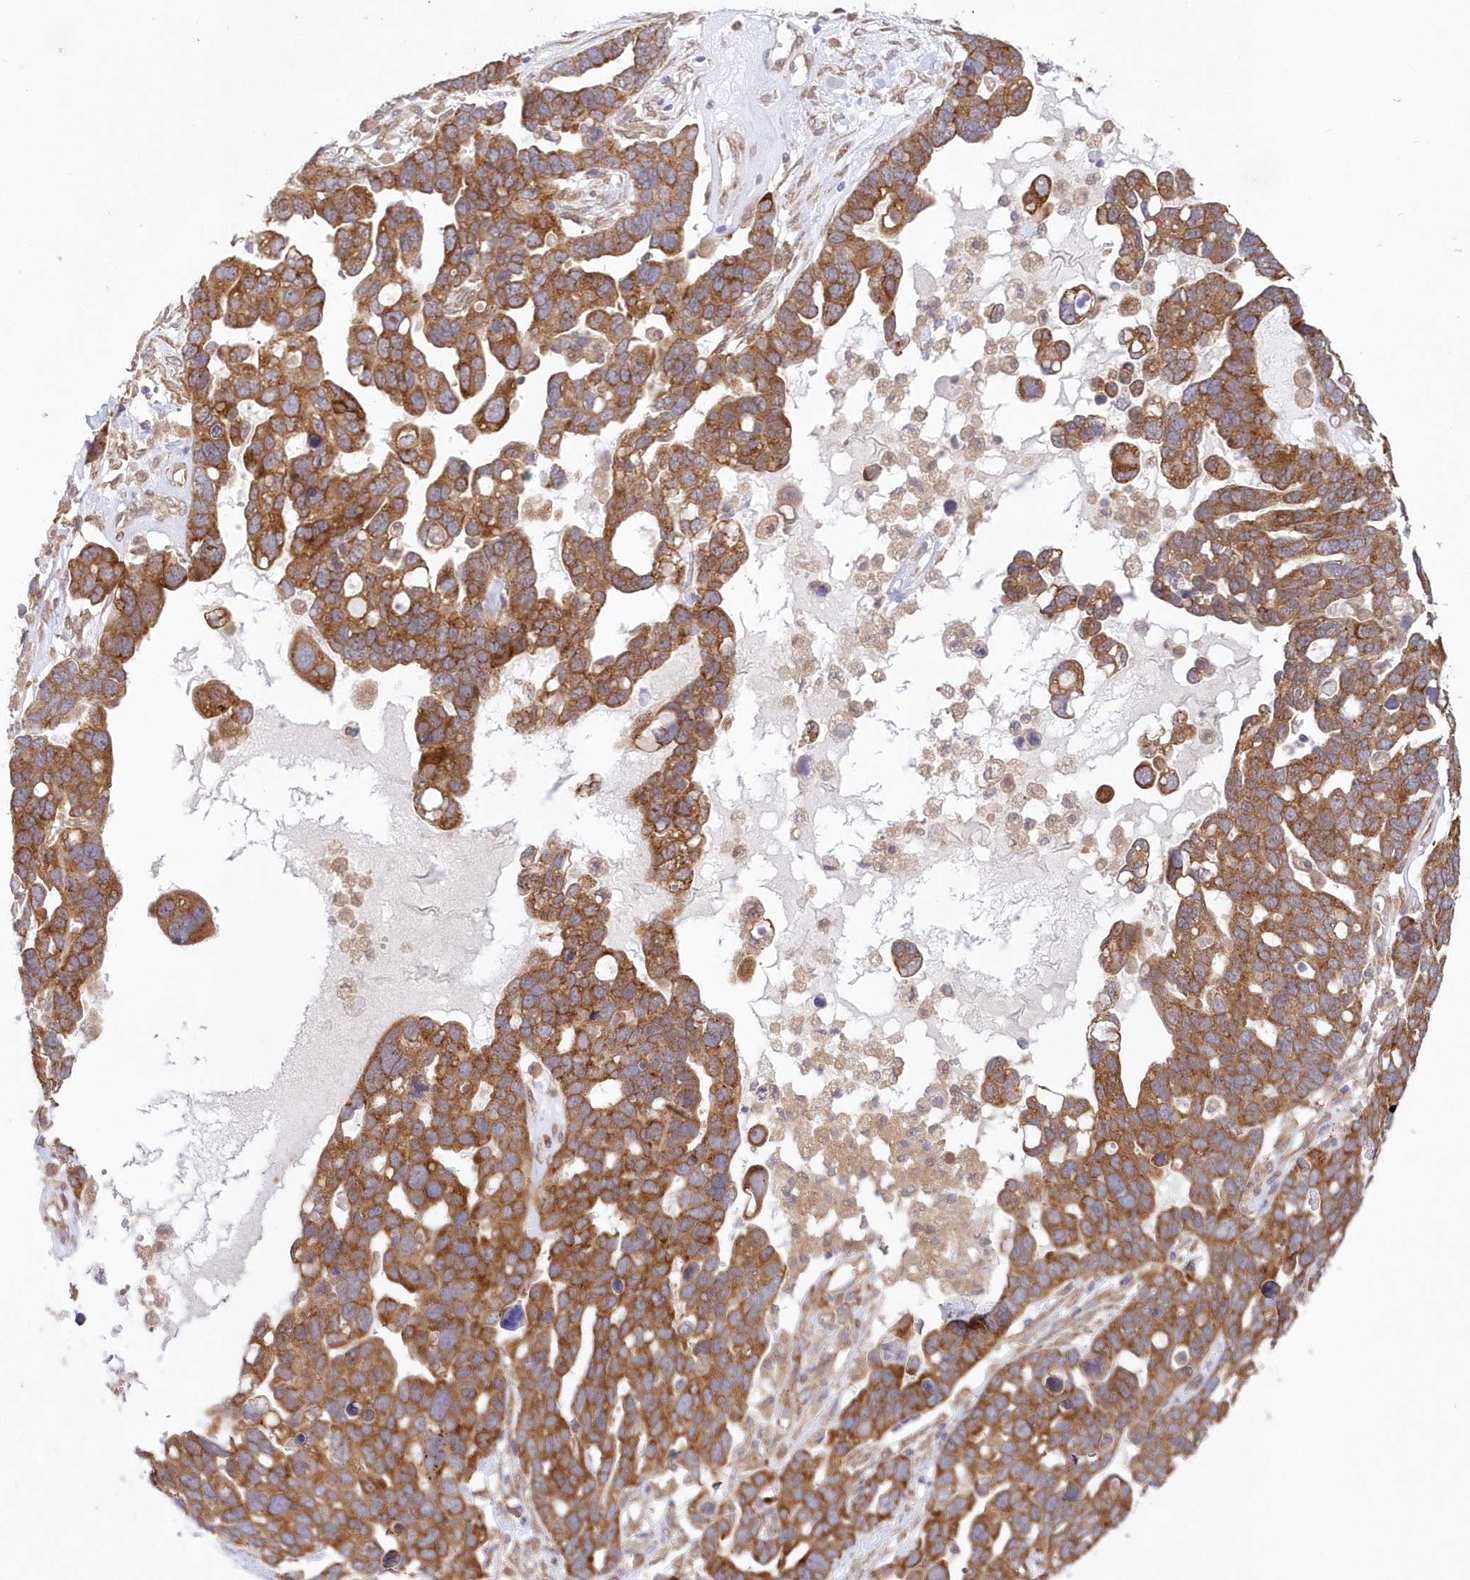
{"staining": {"intensity": "strong", "quantity": ">75%", "location": "cytoplasmic/membranous"}, "tissue": "ovarian cancer", "cell_type": "Tumor cells", "image_type": "cancer", "snomed": [{"axis": "morphology", "description": "Cystadenocarcinoma, serous, NOS"}, {"axis": "topography", "description": "Ovary"}], "caption": "Human serous cystadenocarcinoma (ovarian) stained with a brown dye displays strong cytoplasmic/membranous positive expression in approximately >75% of tumor cells.", "gene": "RNPEP", "patient": {"sex": "female", "age": 54}}